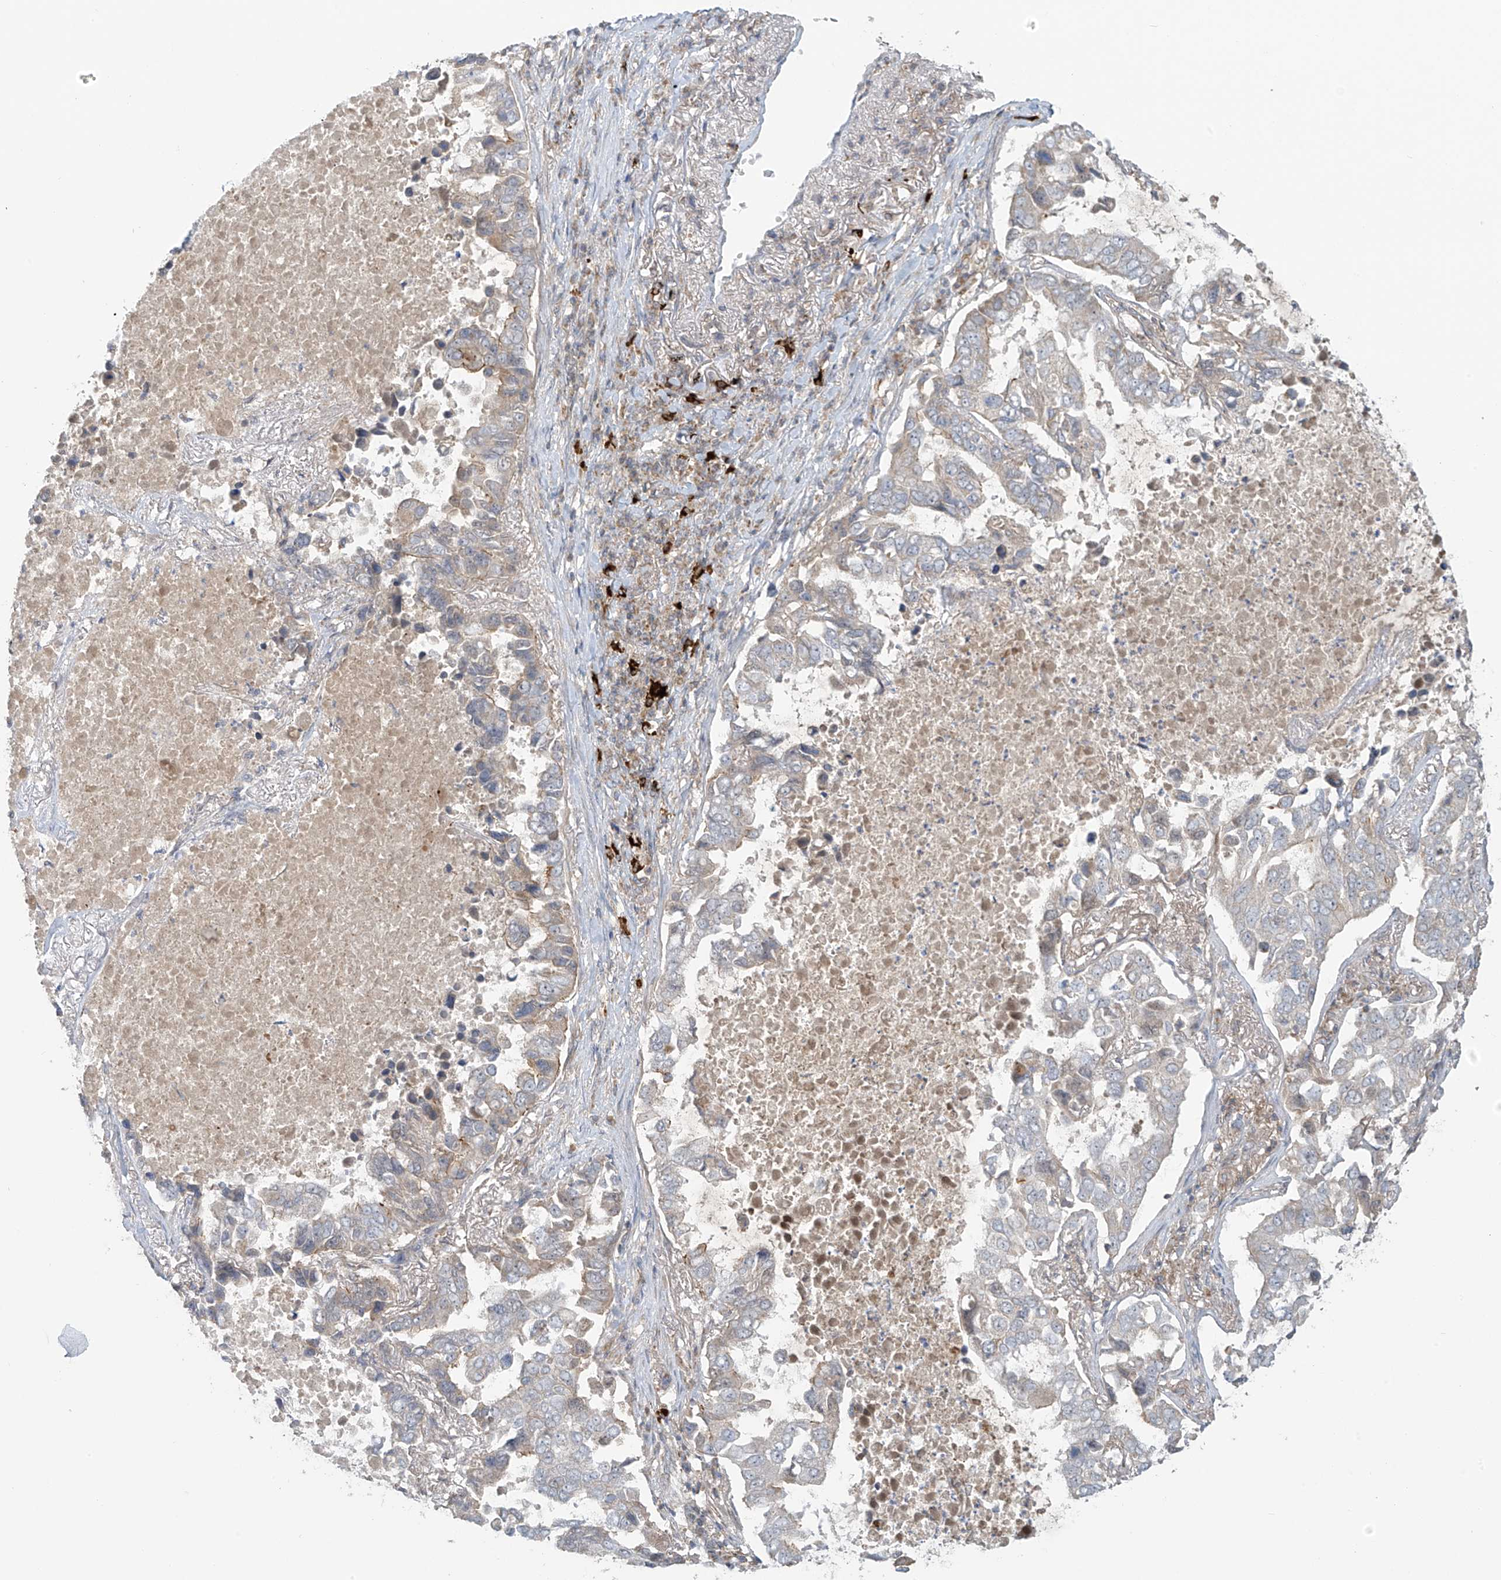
{"staining": {"intensity": "negative", "quantity": "none", "location": "none"}, "tissue": "lung cancer", "cell_type": "Tumor cells", "image_type": "cancer", "snomed": [{"axis": "morphology", "description": "Adenocarcinoma, NOS"}, {"axis": "topography", "description": "Lung"}], "caption": "Lung adenocarcinoma was stained to show a protein in brown. There is no significant staining in tumor cells. (Stains: DAB immunohistochemistry (IHC) with hematoxylin counter stain, Microscopy: brightfield microscopy at high magnification).", "gene": "HDDC2", "patient": {"sex": "male", "age": 64}}